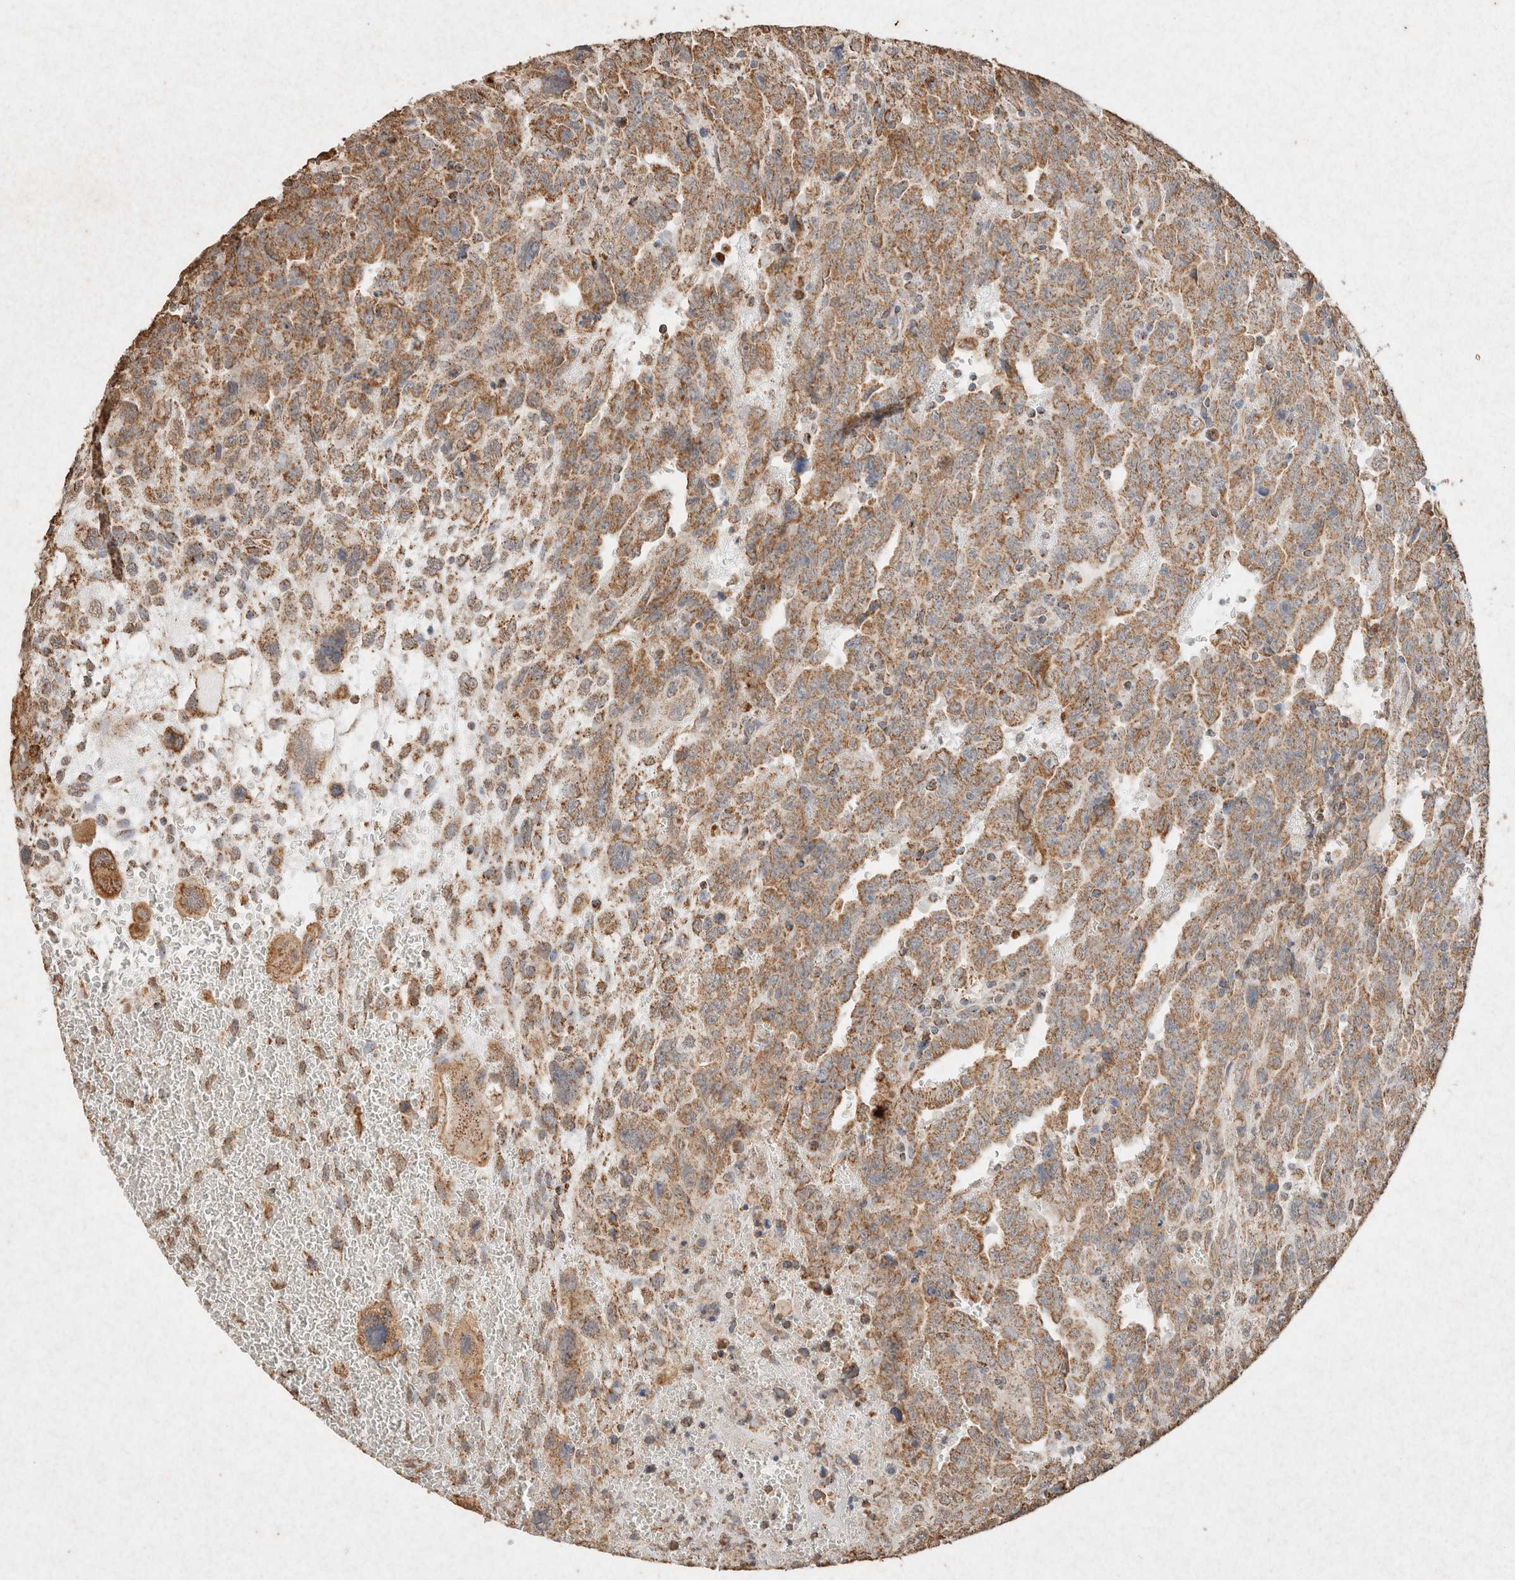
{"staining": {"intensity": "moderate", "quantity": ">75%", "location": "cytoplasmic/membranous"}, "tissue": "testis cancer", "cell_type": "Tumor cells", "image_type": "cancer", "snomed": [{"axis": "morphology", "description": "Carcinoma, Embryonal, NOS"}, {"axis": "topography", "description": "Testis"}], "caption": "There is medium levels of moderate cytoplasmic/membranous positivity in tumor cells of embryonal carcinoma (testis), as demonstrated by immunohistochemical staining (brown color).", "gene": "SDC2", "patient": {"sex": "male", "age": 28}}